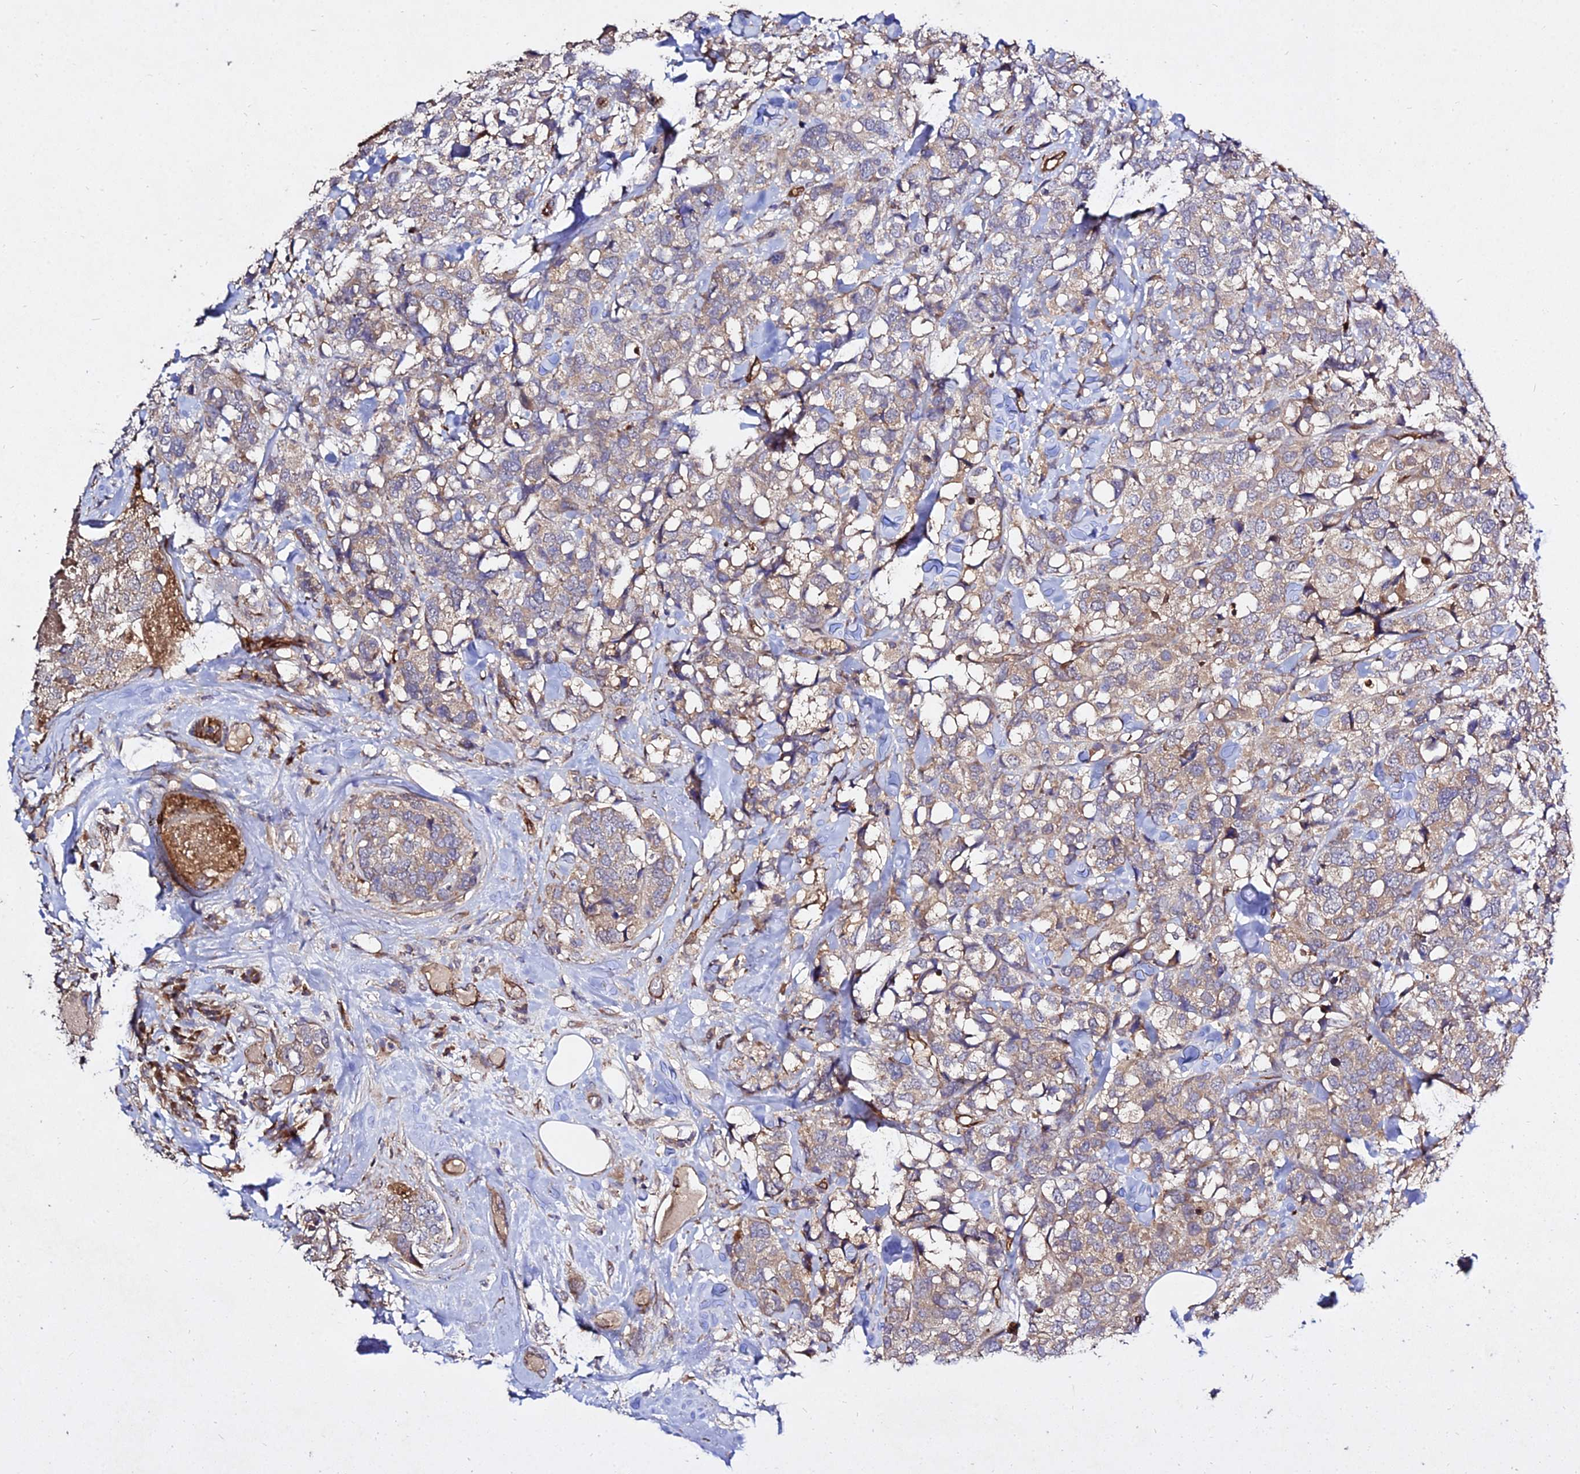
{"staining": {"intensity": "moderate", "quantity": "25%-75%", "location": "cytoplasmic/membranous"}, "tissue": "breast cancer", "cell_type": "Tumor cells", "image_type": "cancer", "snomed": [{"axis": "morphology", "description": "Lobular carcinoma"}, {"axis": "topography", "description": "Breast"}], "caption": "Brown immunohistochemical staining in breast cancer exhibits moderate cytoplasmic/membranous staining in about 25%-75% of tumor cells.", "gene": "GRTP1", "patient": {"sex": "female", "age": 59}}